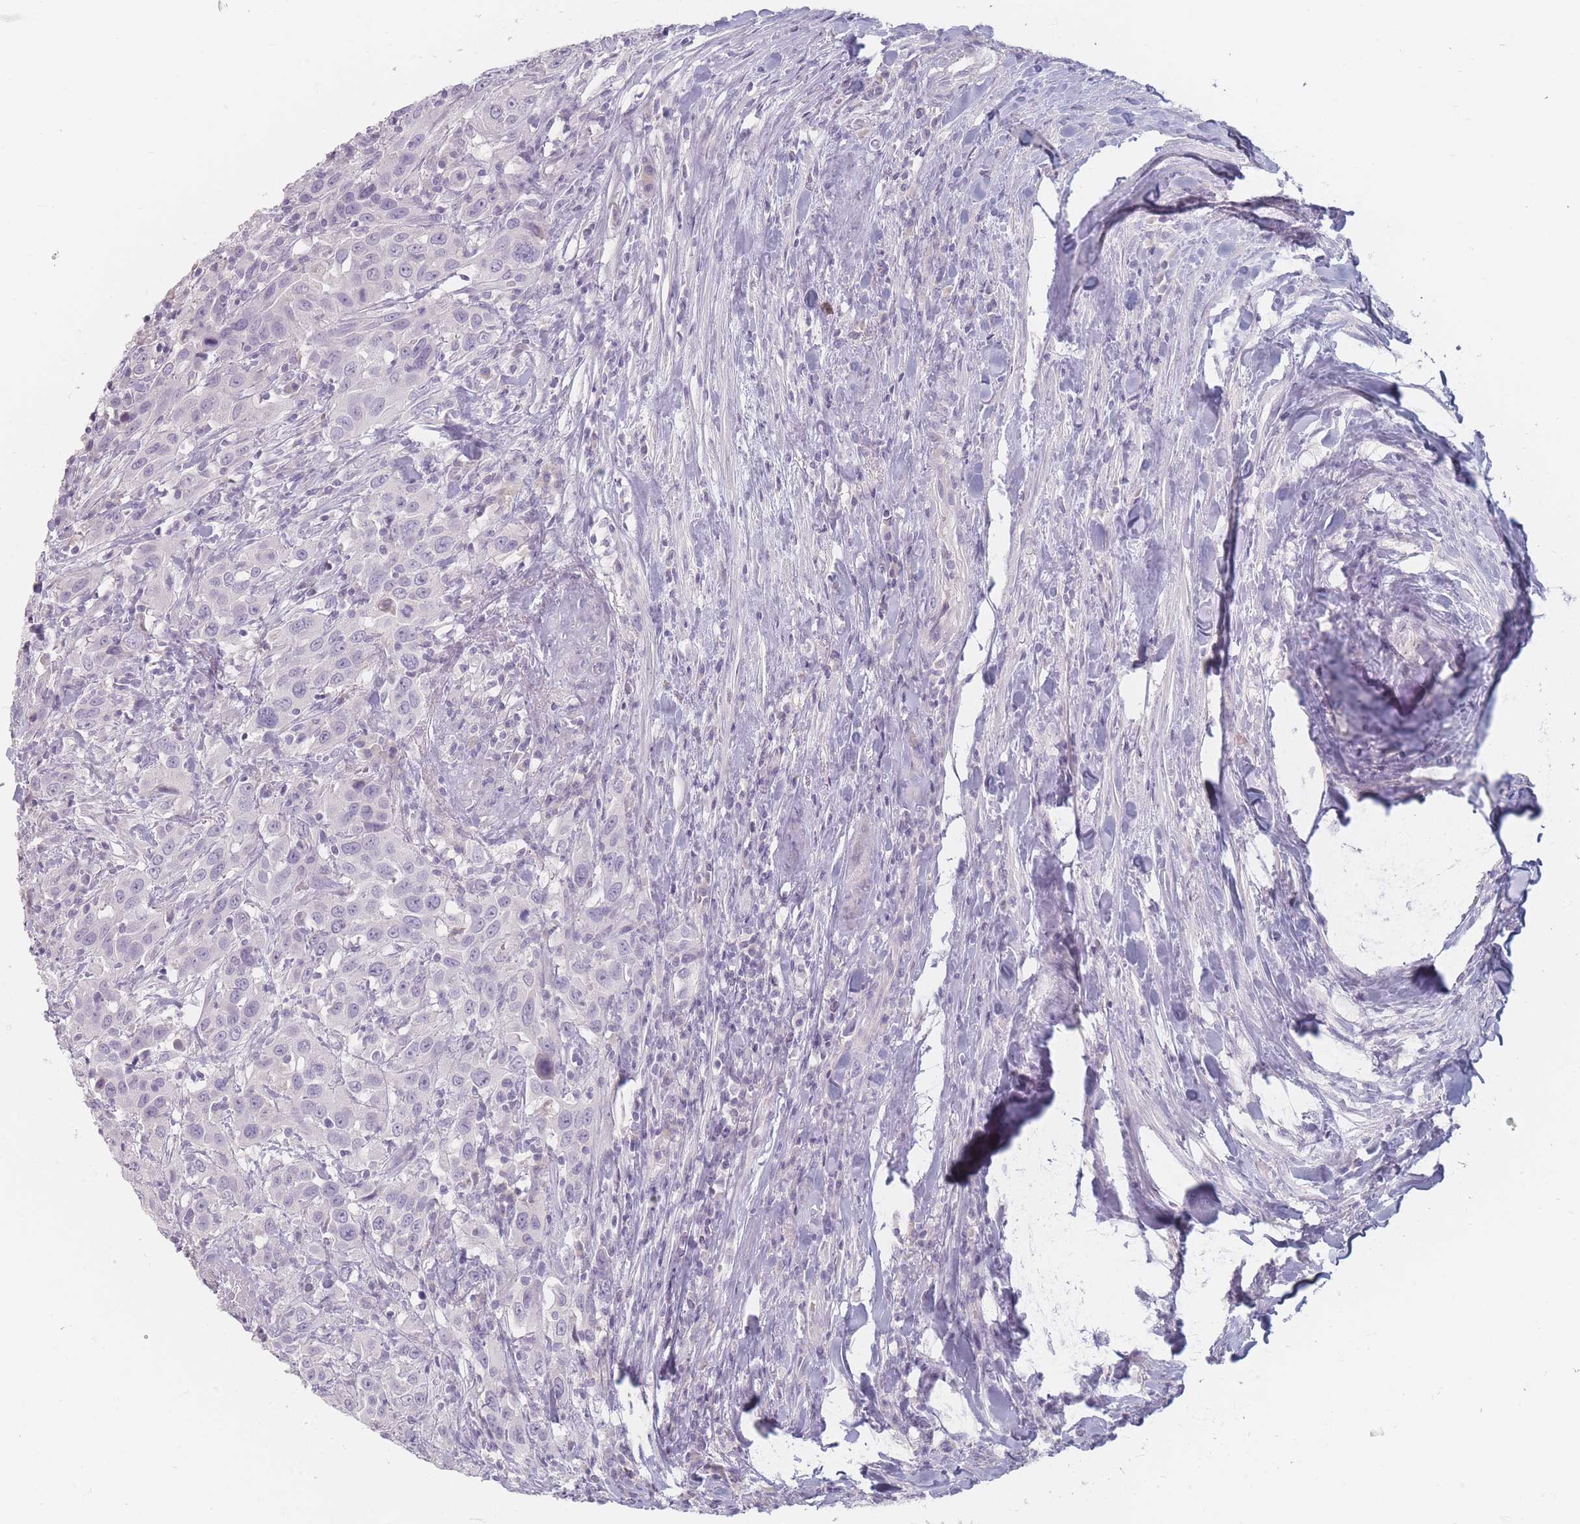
{"staining": {"intensity": "negative", "quantity": "none", "location": "none"}, "tissue": "urothelial cancer", "cell_type": "Tumor cells", "image_type": "cancer", "snomed": [{"axis": "morphology", "description": "Urothelial carcinoma, High grade"}, {"axis": "topography", "description": "Urinary bladder"}], "caption": "Tumor cells show no significant protein positivity in urothelial cancer.", "gene": "HELZ2", "patient": {"sex": "male", "age": 61}}